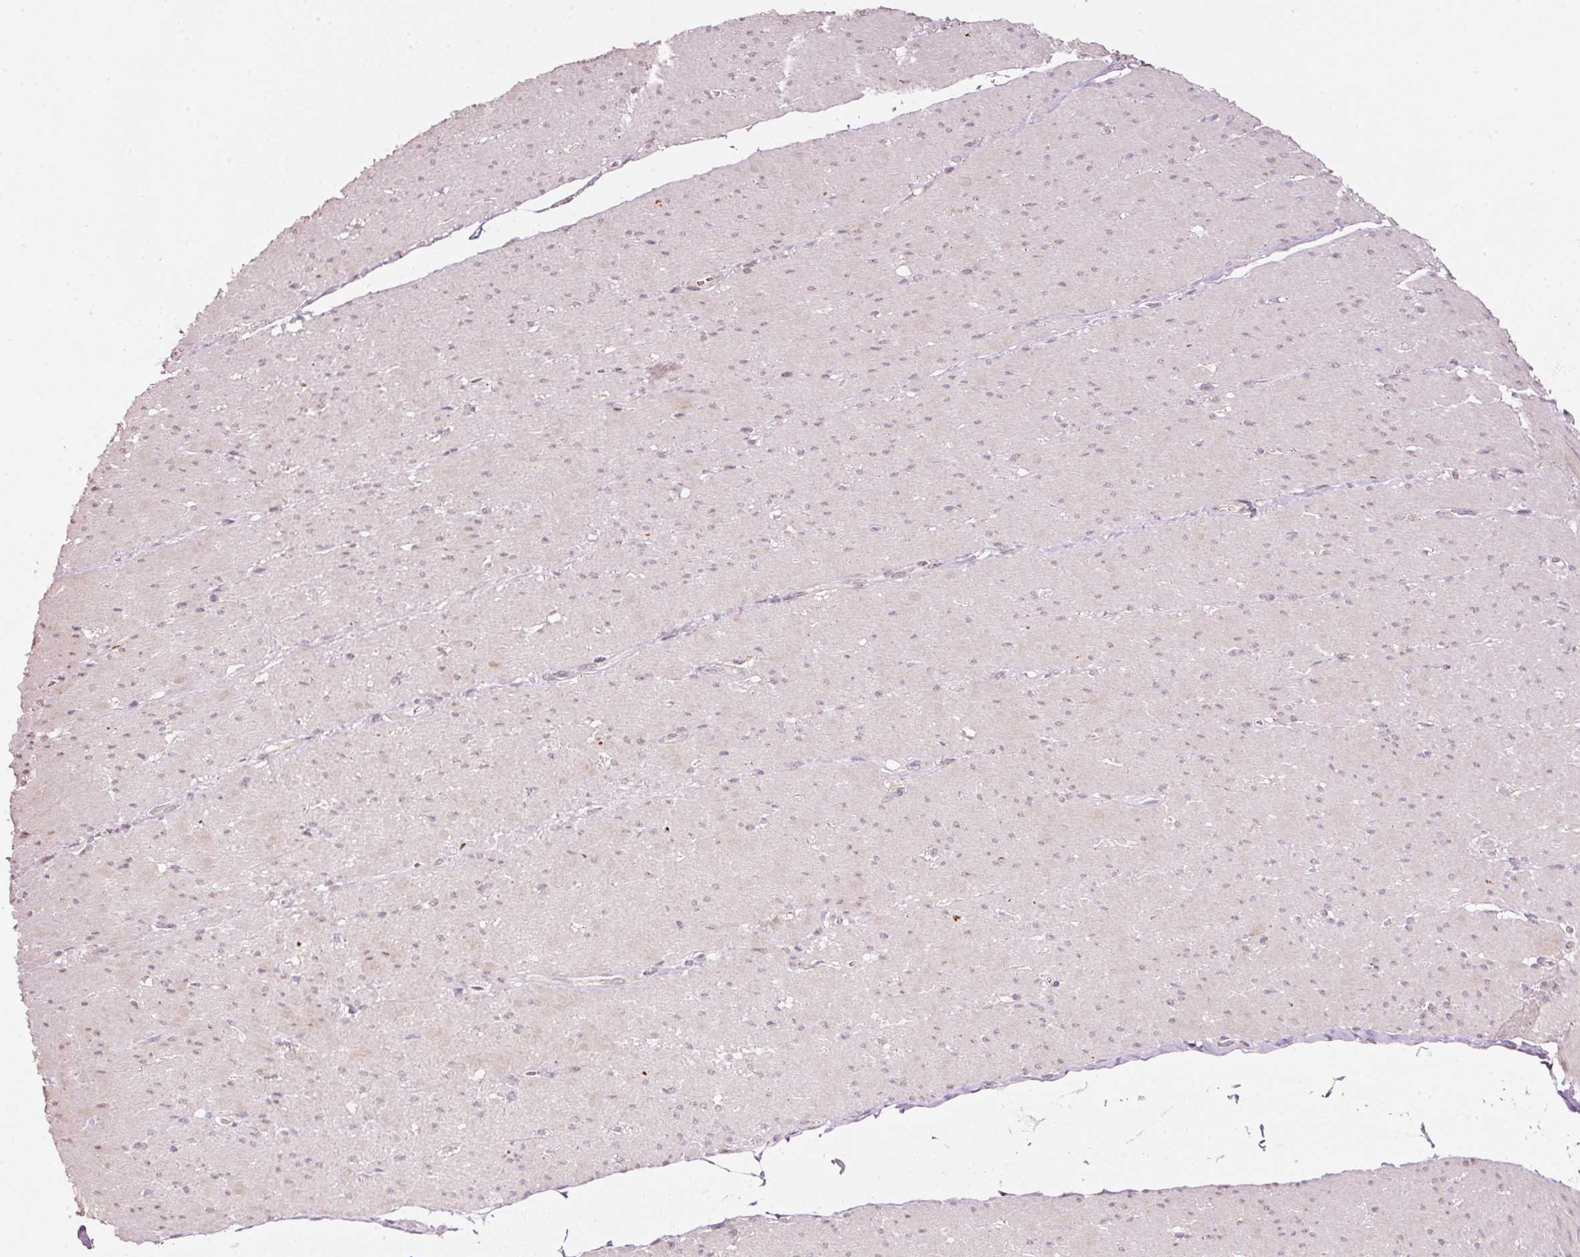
{"staining": {"intensity": "moderate", "quantity": "<25%", "location": "nuclear"}, "tissue": "smooth muscle", "cell_type": "Smooth muscle cells", "image_type": "normal", "snomed": [{"axis": "morphology", "description": "Normal tissue, NOS"}, {"axis": "topography", "description": "Smooth muscle"}, {"axis": "topography", "description": "Rectum"}], "caption": "Human smooth muscle stained with a brown dye exhibits moderate nuclear positive expression in about <25% of smooth muscle cells.", "gene": "TOB2", "patient": {"sex": "male", "age": 53}}